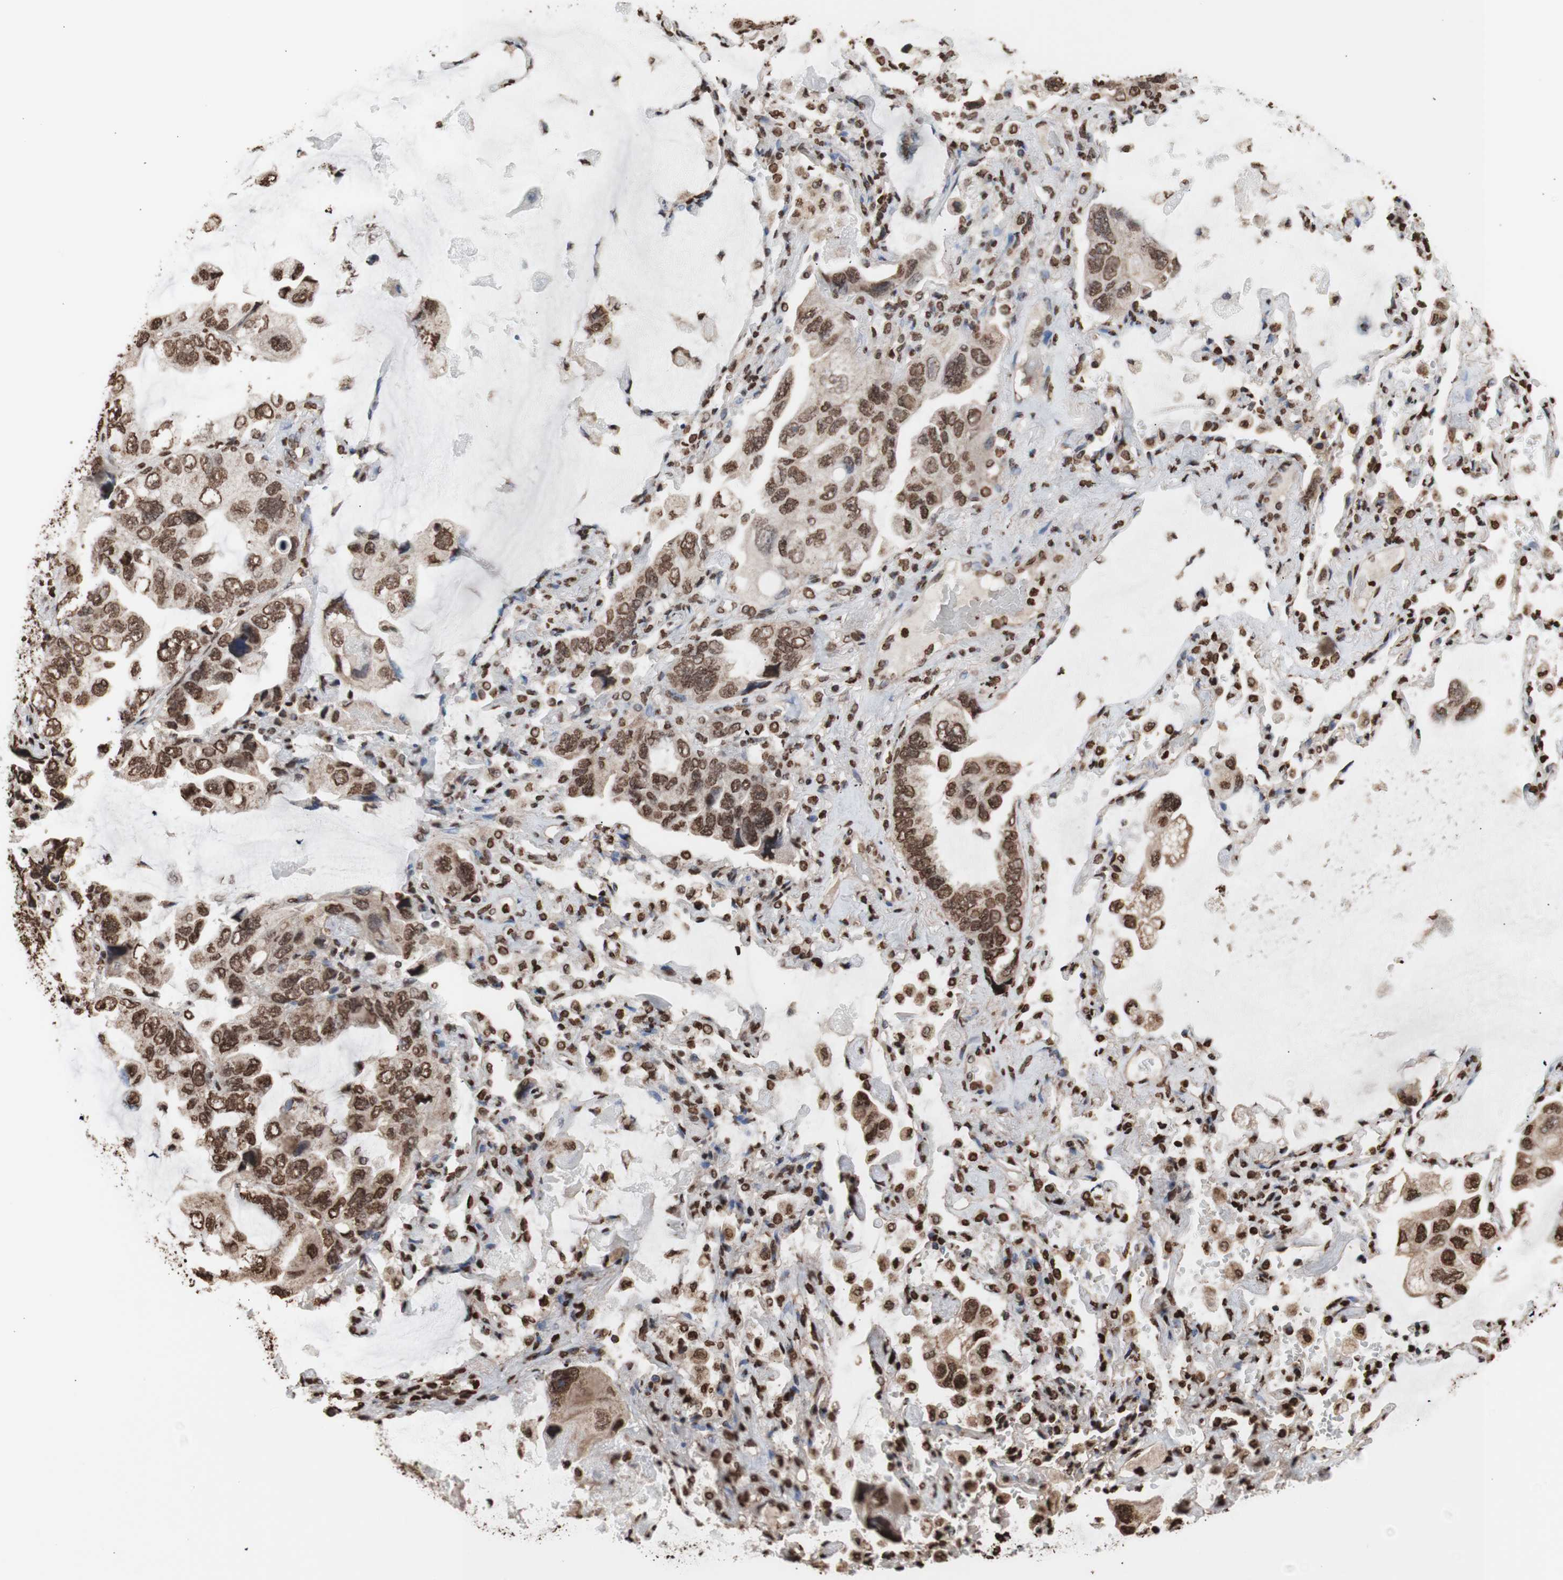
{"staining": {"intensity": "moderate", "quantity": ">75%", "location": "cytoplasmic/membranous,nuclear"}, "tissue": "lung cancer", "cell_type": "Tumor cells", "image_type": "cancer", "snomed": [{"axis": "morphology", "description": "Squamous cell carcinoma, NOS"}, {"axis": "topography", "description": "Lung"}], "caption": "Immunohistochemical staining of squamous cell carcinoma (lung) displays medium levels of moderate cytoplasmic/membranous and nuclear protein staining in about >75% of tumor cells. (DAB (3,3'-diaminobenzidine) = brown stain, brightfield microscopy at high magnification).", "gene": "SNAI2", "patient": {"sex": "female", "age": 73}}